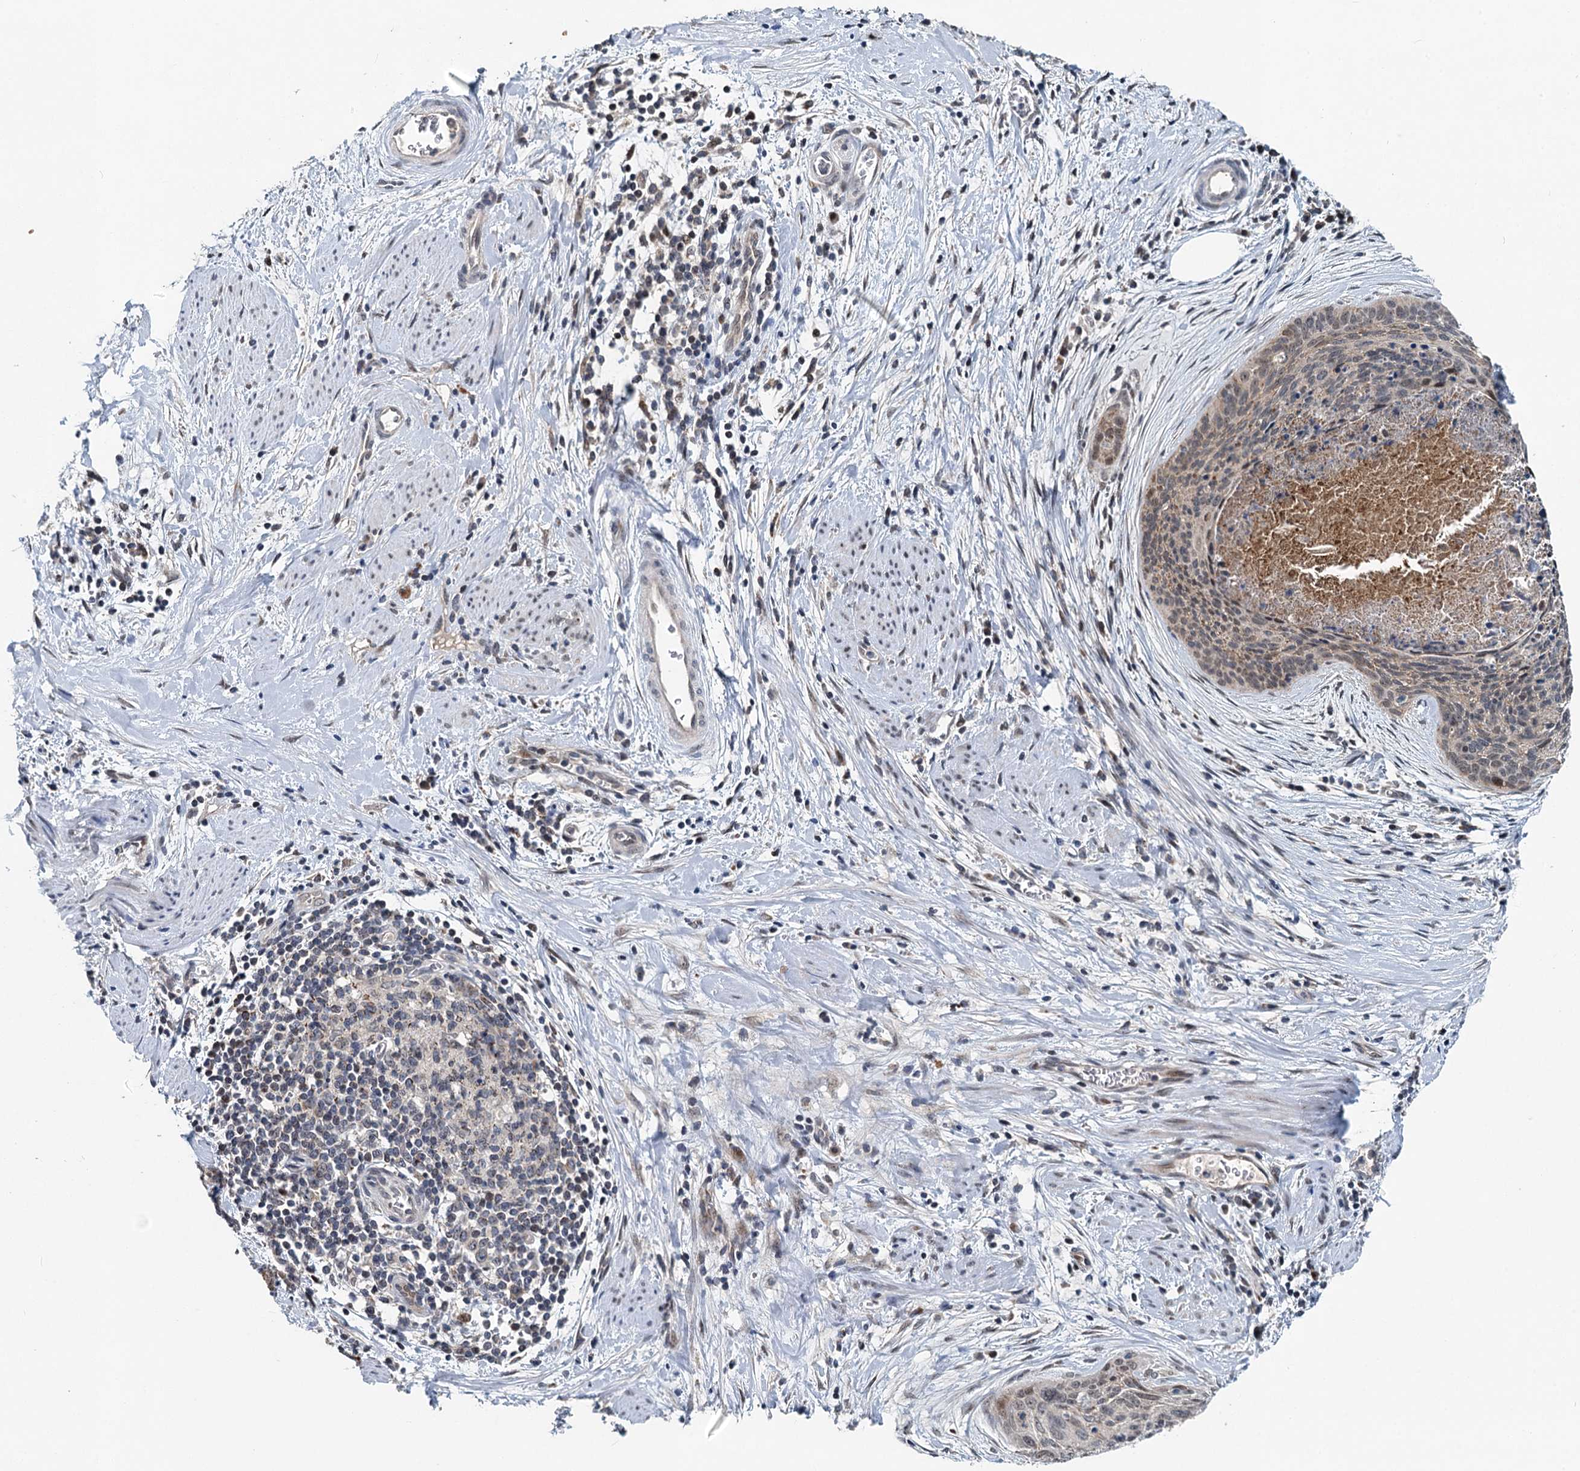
{"staining": {"intensity": "moderate", "quantity": "<25%", "location": "nuclear"}, "tissue": "cervical cancer", "cell_type": "Tumor cells", "image_type": "cancer", "snomed": [{"axis": "morphology", "description": "Squamous cell carcinoma, NOS"}, {"axis": "topography", "description": "Cervix"}], "caption": "About <25% of tumor cells in human cervical cancer (squamous cell carcinoma) display moderate nuclear protein positivity as visualized by brown immunohistochemical staining.", "gene": "RITA1", "patient": {"sex": "female", "age": 55}}